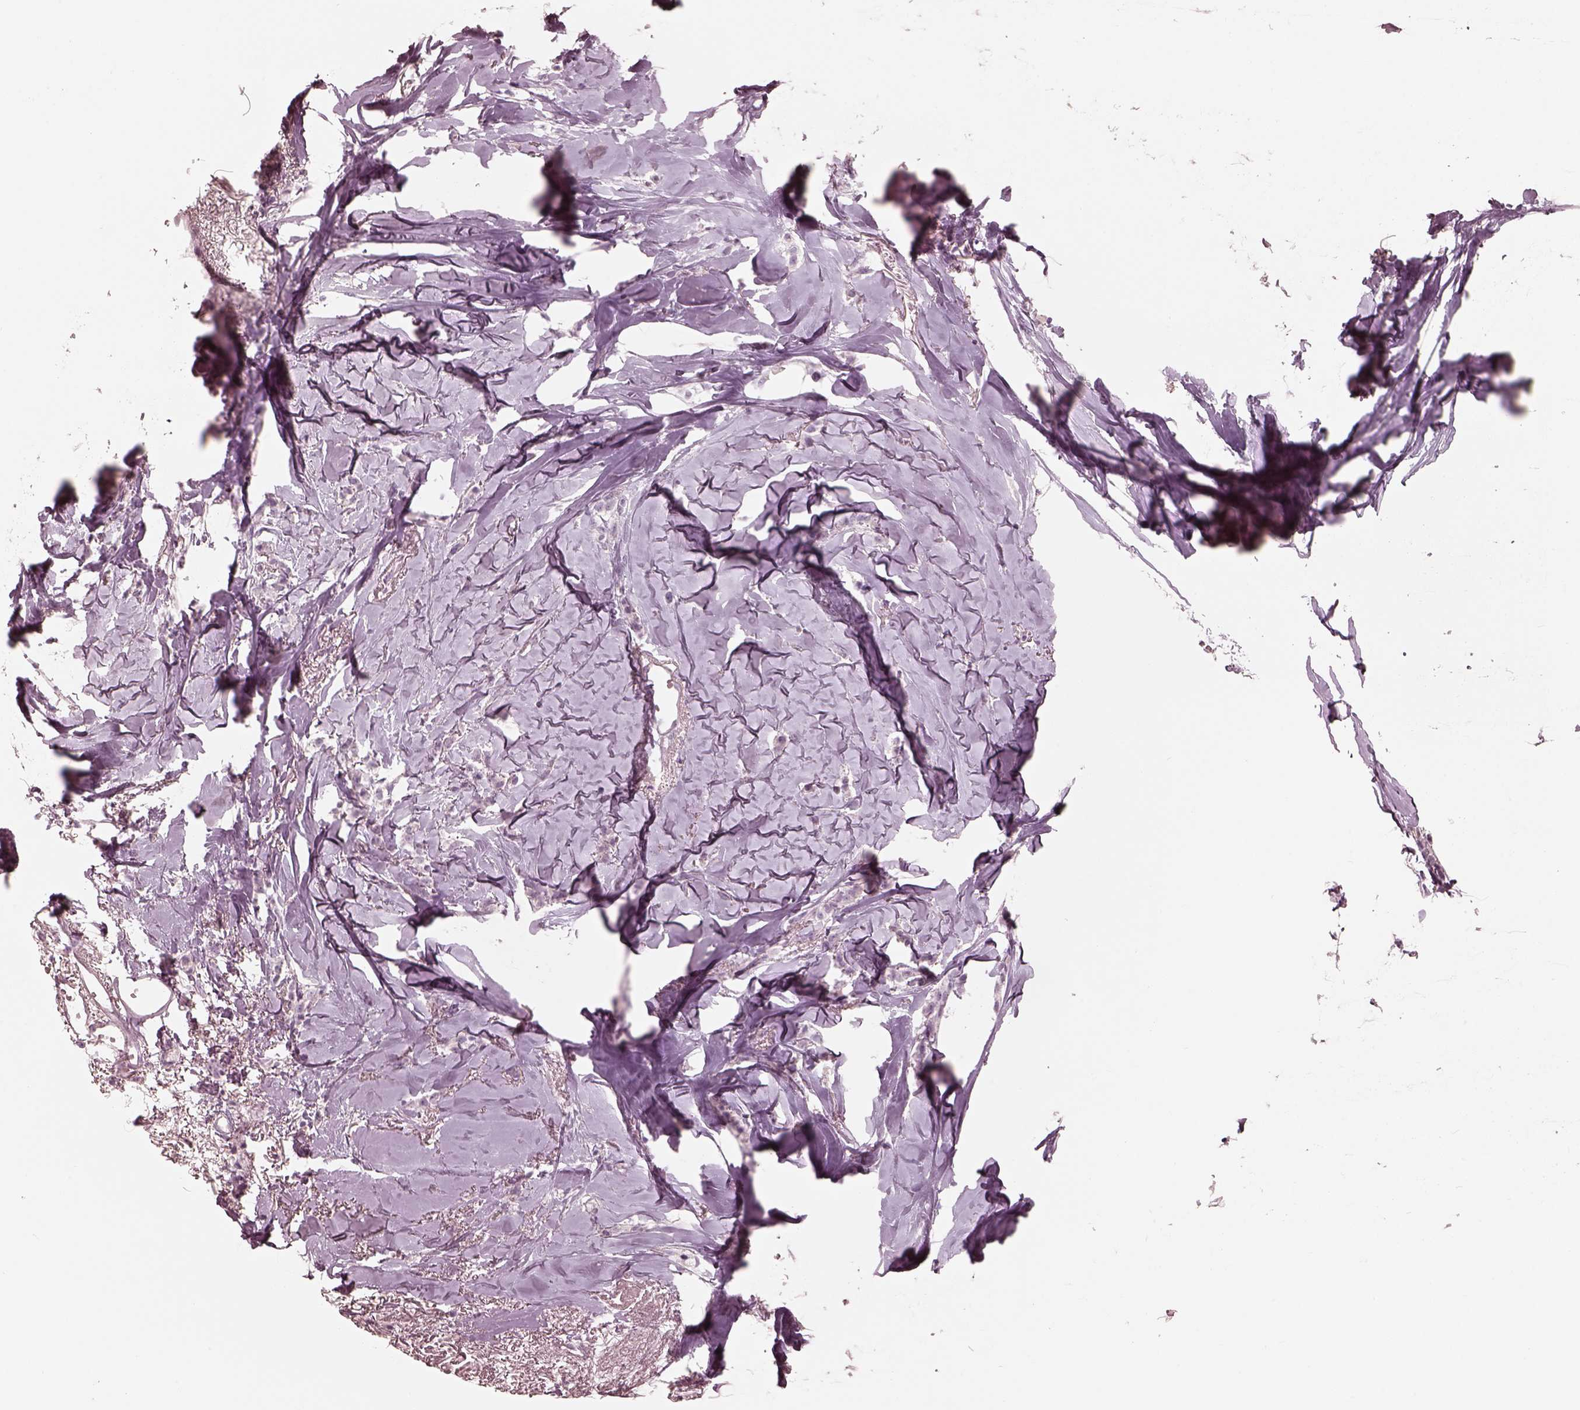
{"staining": {"intensity": "negative", "quantity": "none", "location": "none"}, "tissue": "breast cancer", "cell_type": "Tumor cells", "image_type": "cancer", "snomed": [{"axis": "morphology", "description": "Duct carcinoma"}, {"axis": "topography", "description": "Breast"}], "caption": "Protein analysis of breast cancer shows no significant expression in tumor cells.", "gene": "CADM2", "patient": {"sex": "female", "age": 85}}